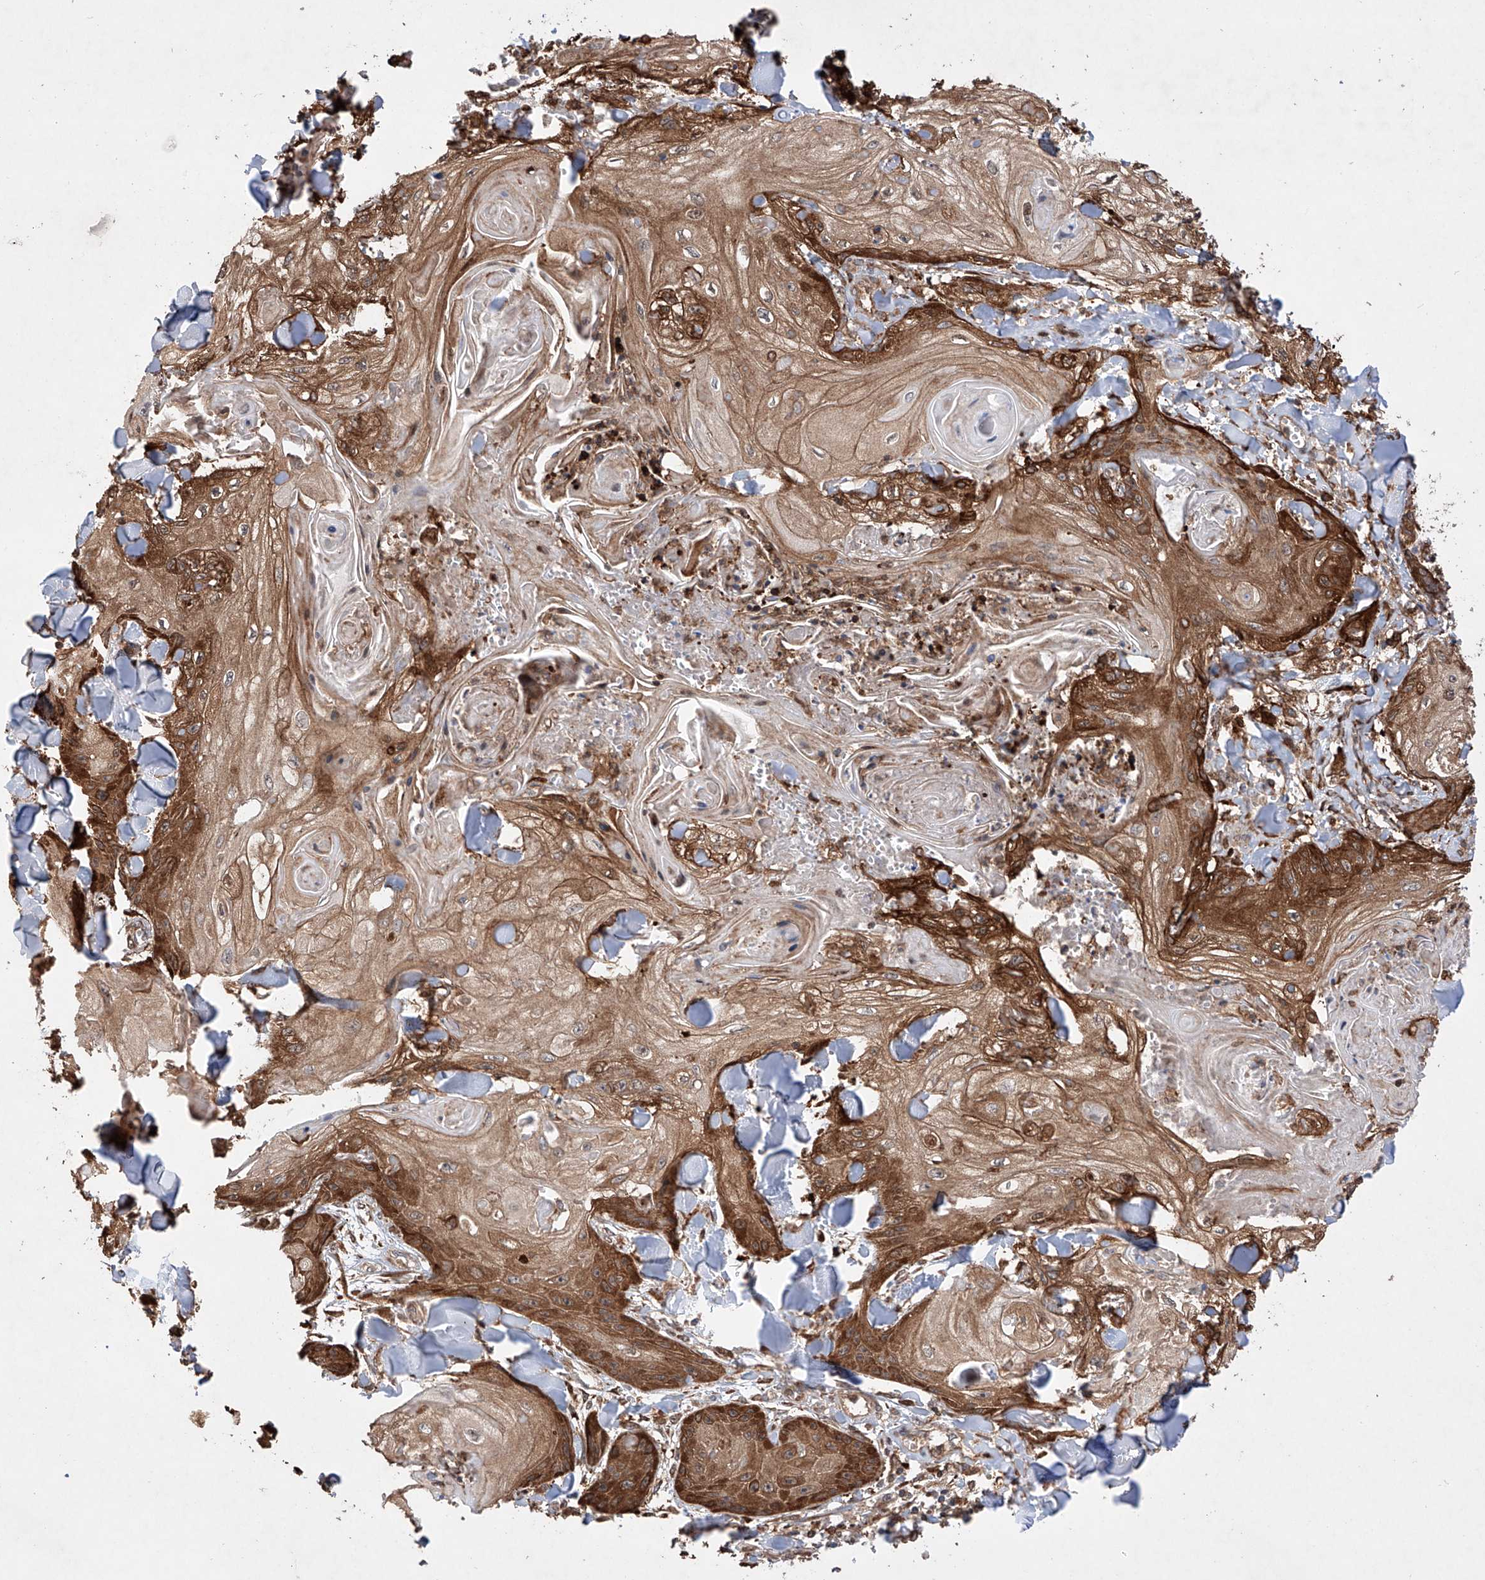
{"staining": {"intensity": "strong", "quantity": ">75%", "location": "cytoplasmic/membranous"}, "tissue": "skin cancer", "cell_type": "Tumor cells", "image_type": "cancer", "snomed": [{"axis": "morphology", "description": "Squamous cell carcinoma, NOS"}, {"axis": "topography", "description": "Skin"}], "caption": "Squamous cell carcinoma (skin) tissue shows strong cytoplasmic/membranous expression in about >75% of tumor cells Immunohistochemistry stains the protein in brown and the nuclei are stained blue.", "gene": "TIMM23", "patient": {"sex": "male", "age": 74}}